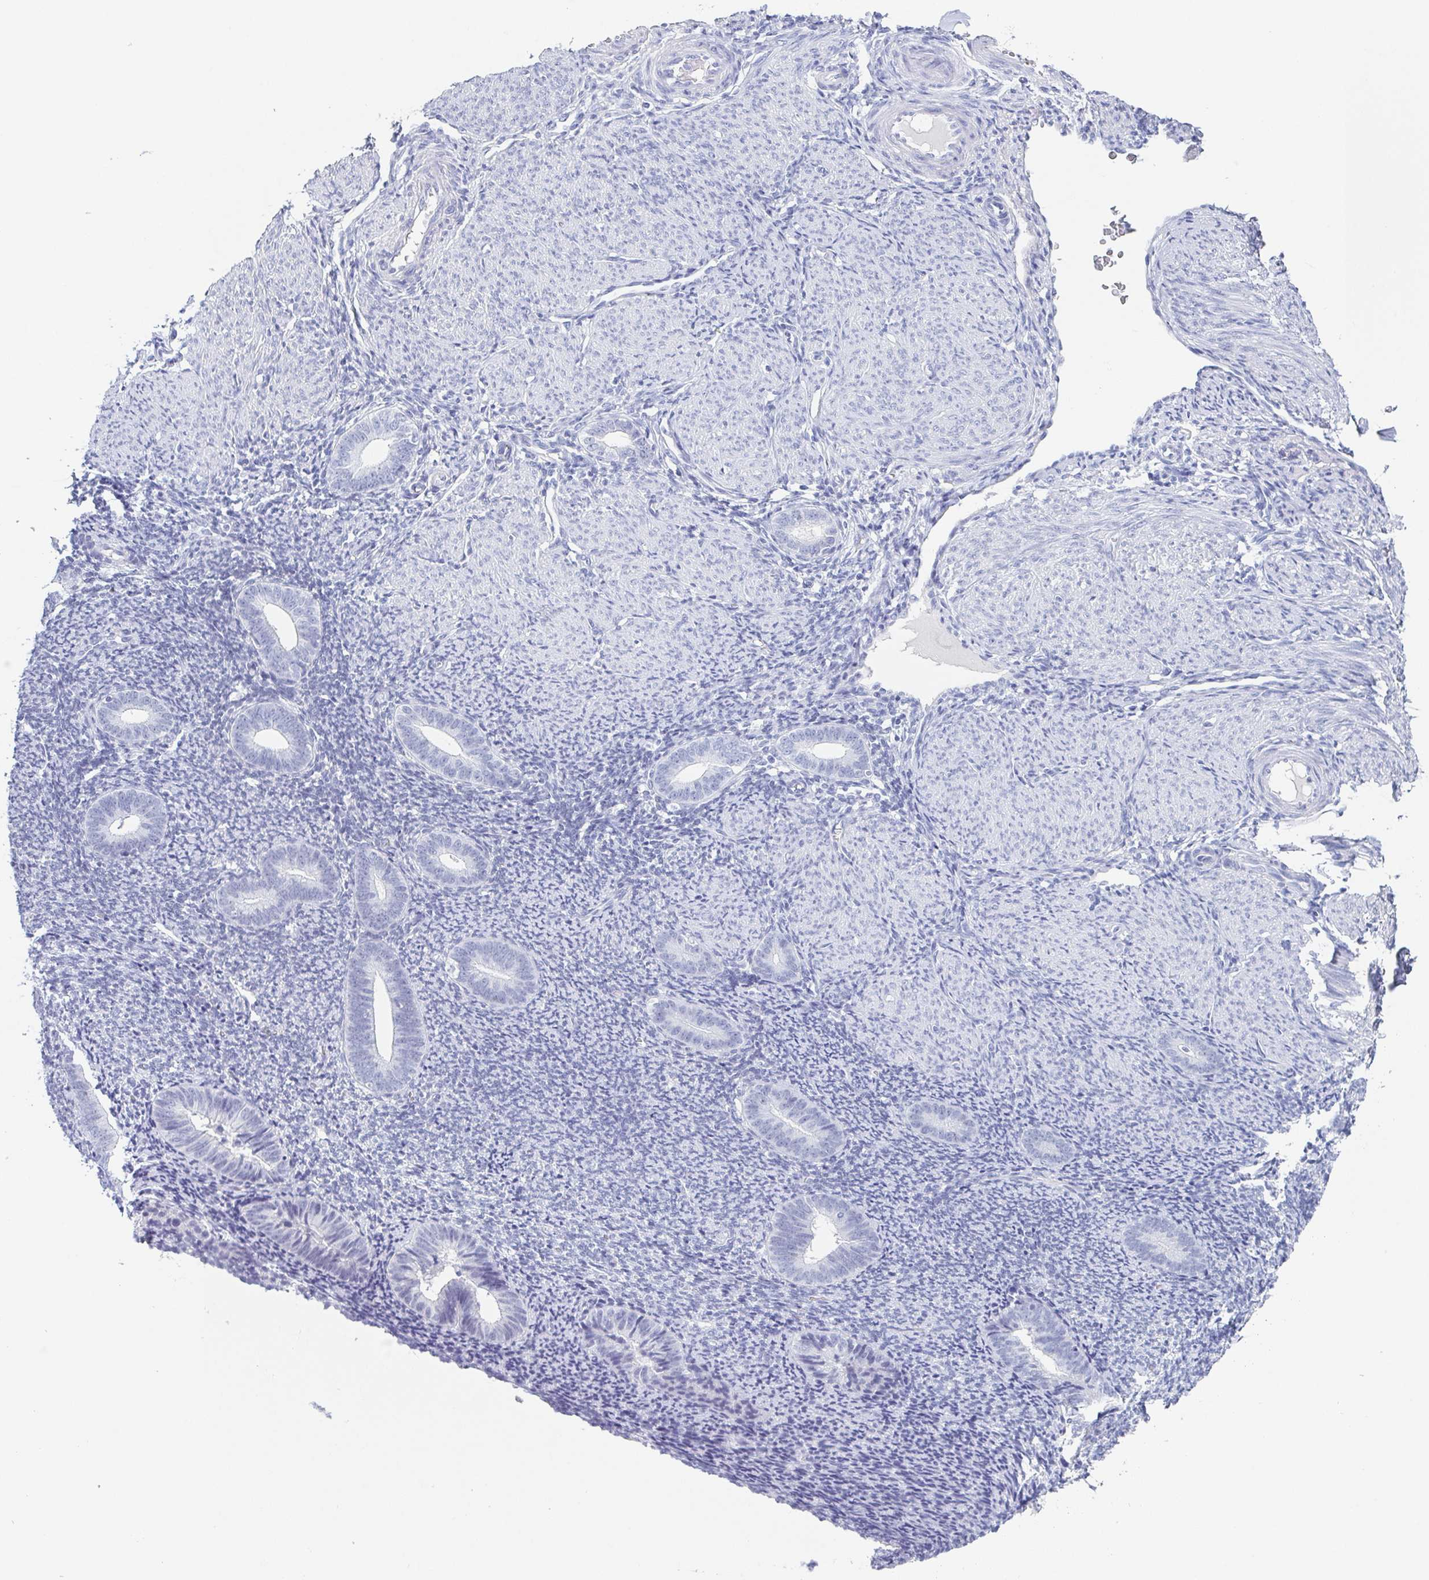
{"staining": {"intensity": "negative", "quantity": "none", "location": "none"}, "tissue": "endometrium", "cell_type": "Cells in endometrial stroma", "image_type": "normal", "snomed": [{"axis": "morphology", "description": "Normal tissue, NOS"}, {"axis": "topography", "description": "Endometrium"}], "caption": "Endometrium was stained to show a protein in brown. There is no significant positivity in cells in endometrial stroma. The staining is performed using DAB (3,3'-diaminobenzidine) brown chromogen with nuclei counter-stained in using hematoxylin.", "gene": "REG4", "patient": {"sex": "female", "age": 39}}